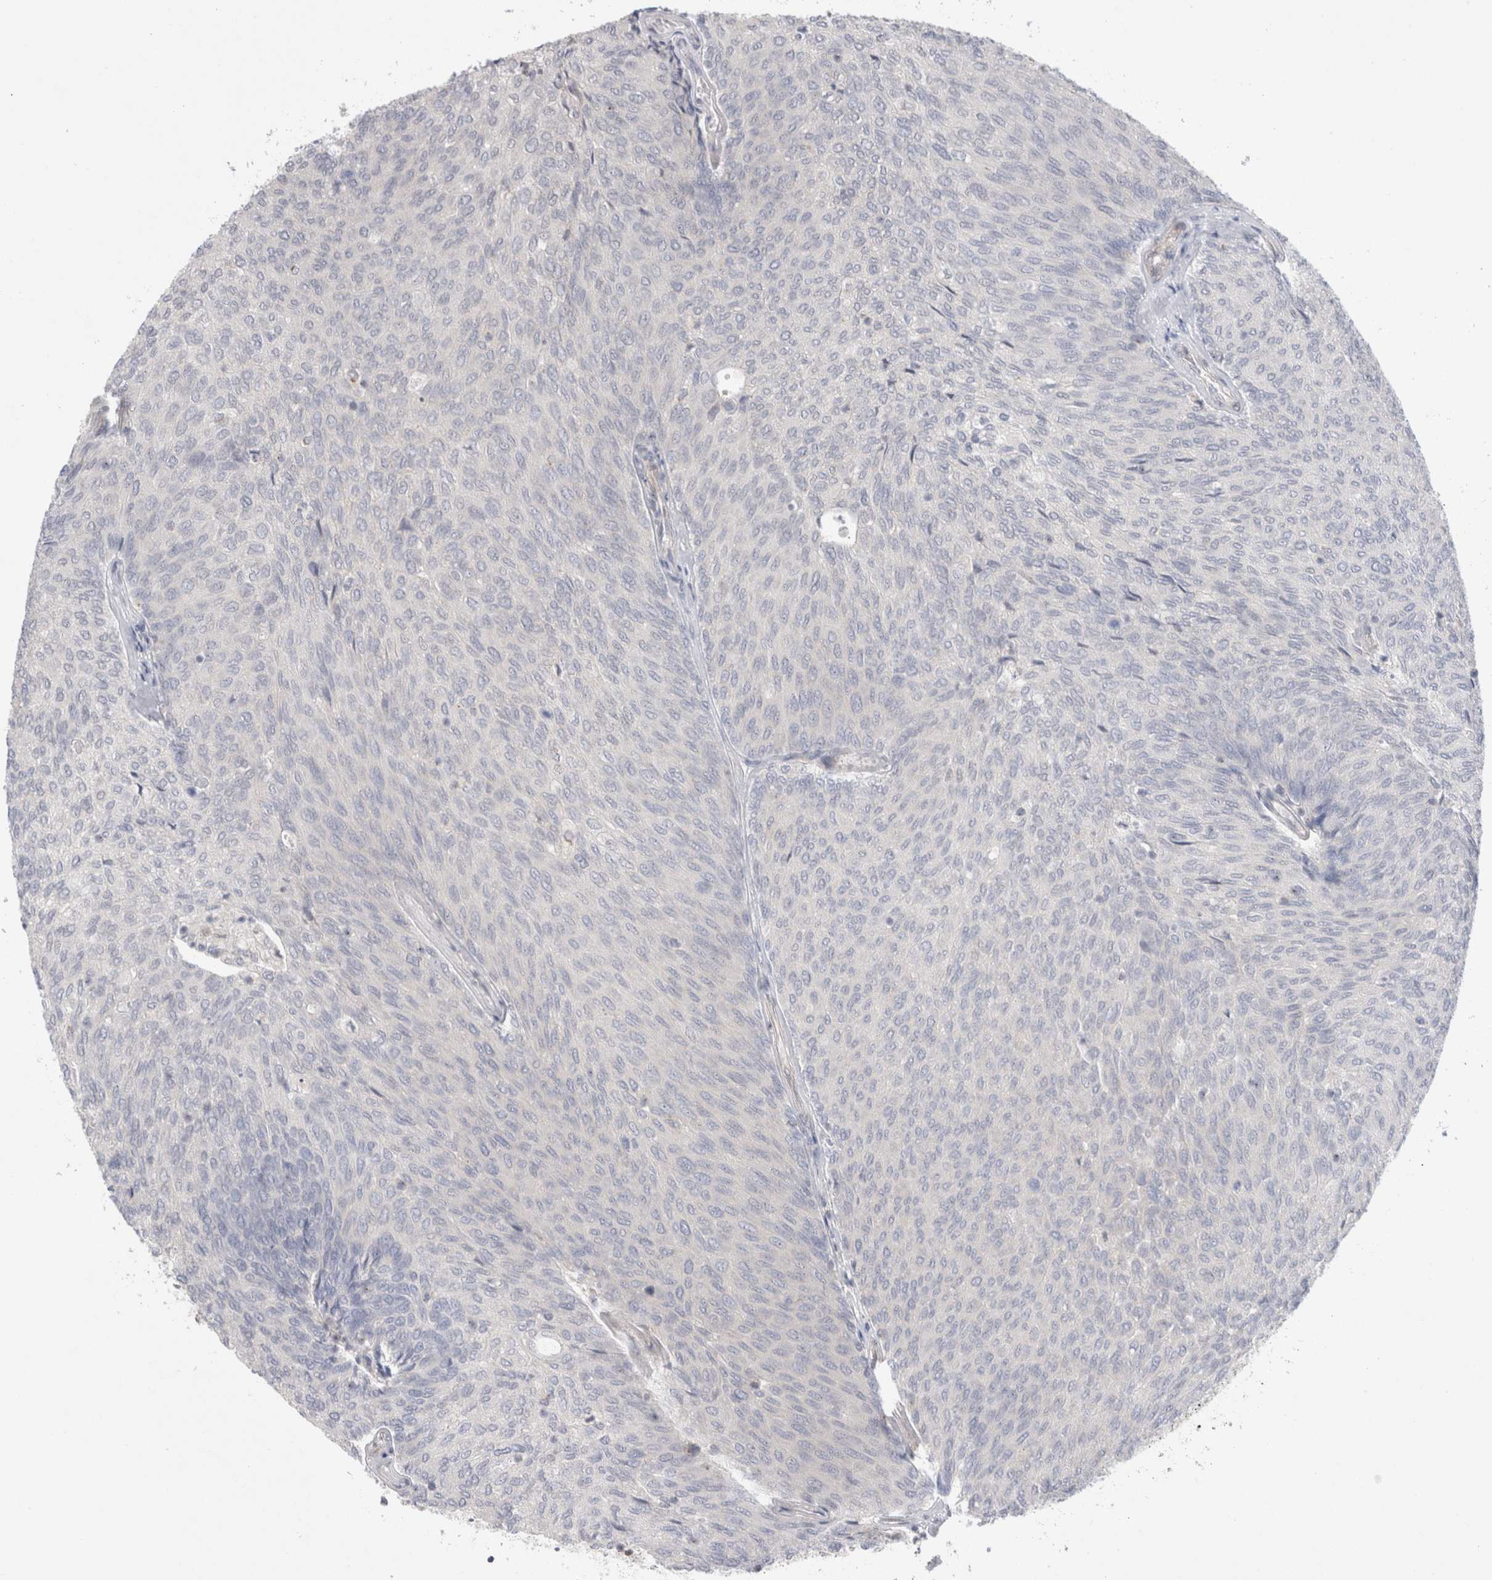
{"staining": {"intensity": "negative", "quantity": "none", "location": "none"}, "tissue": "urothelial cancer", "cell_type": "Tumor cells", "image_type": "cancer", "snomed": [{"axis": "morphology", "description": "Urothelial carcinoma, Low grade"}, {"axis": "topography", "description": "Urinary bladder"}], "caption": "Histopathology image shows no protein positivity in tumor cells of low-grade urothelial carcinoma tissue. (Stains: DAB (3,3'-diaminobenzidine) IHC with hematoxylin counter stain, Microscopy: brightfield microscopy at high magnification).", "gene": "BICD2", "patient": {"sex": "female", "age": 79}}